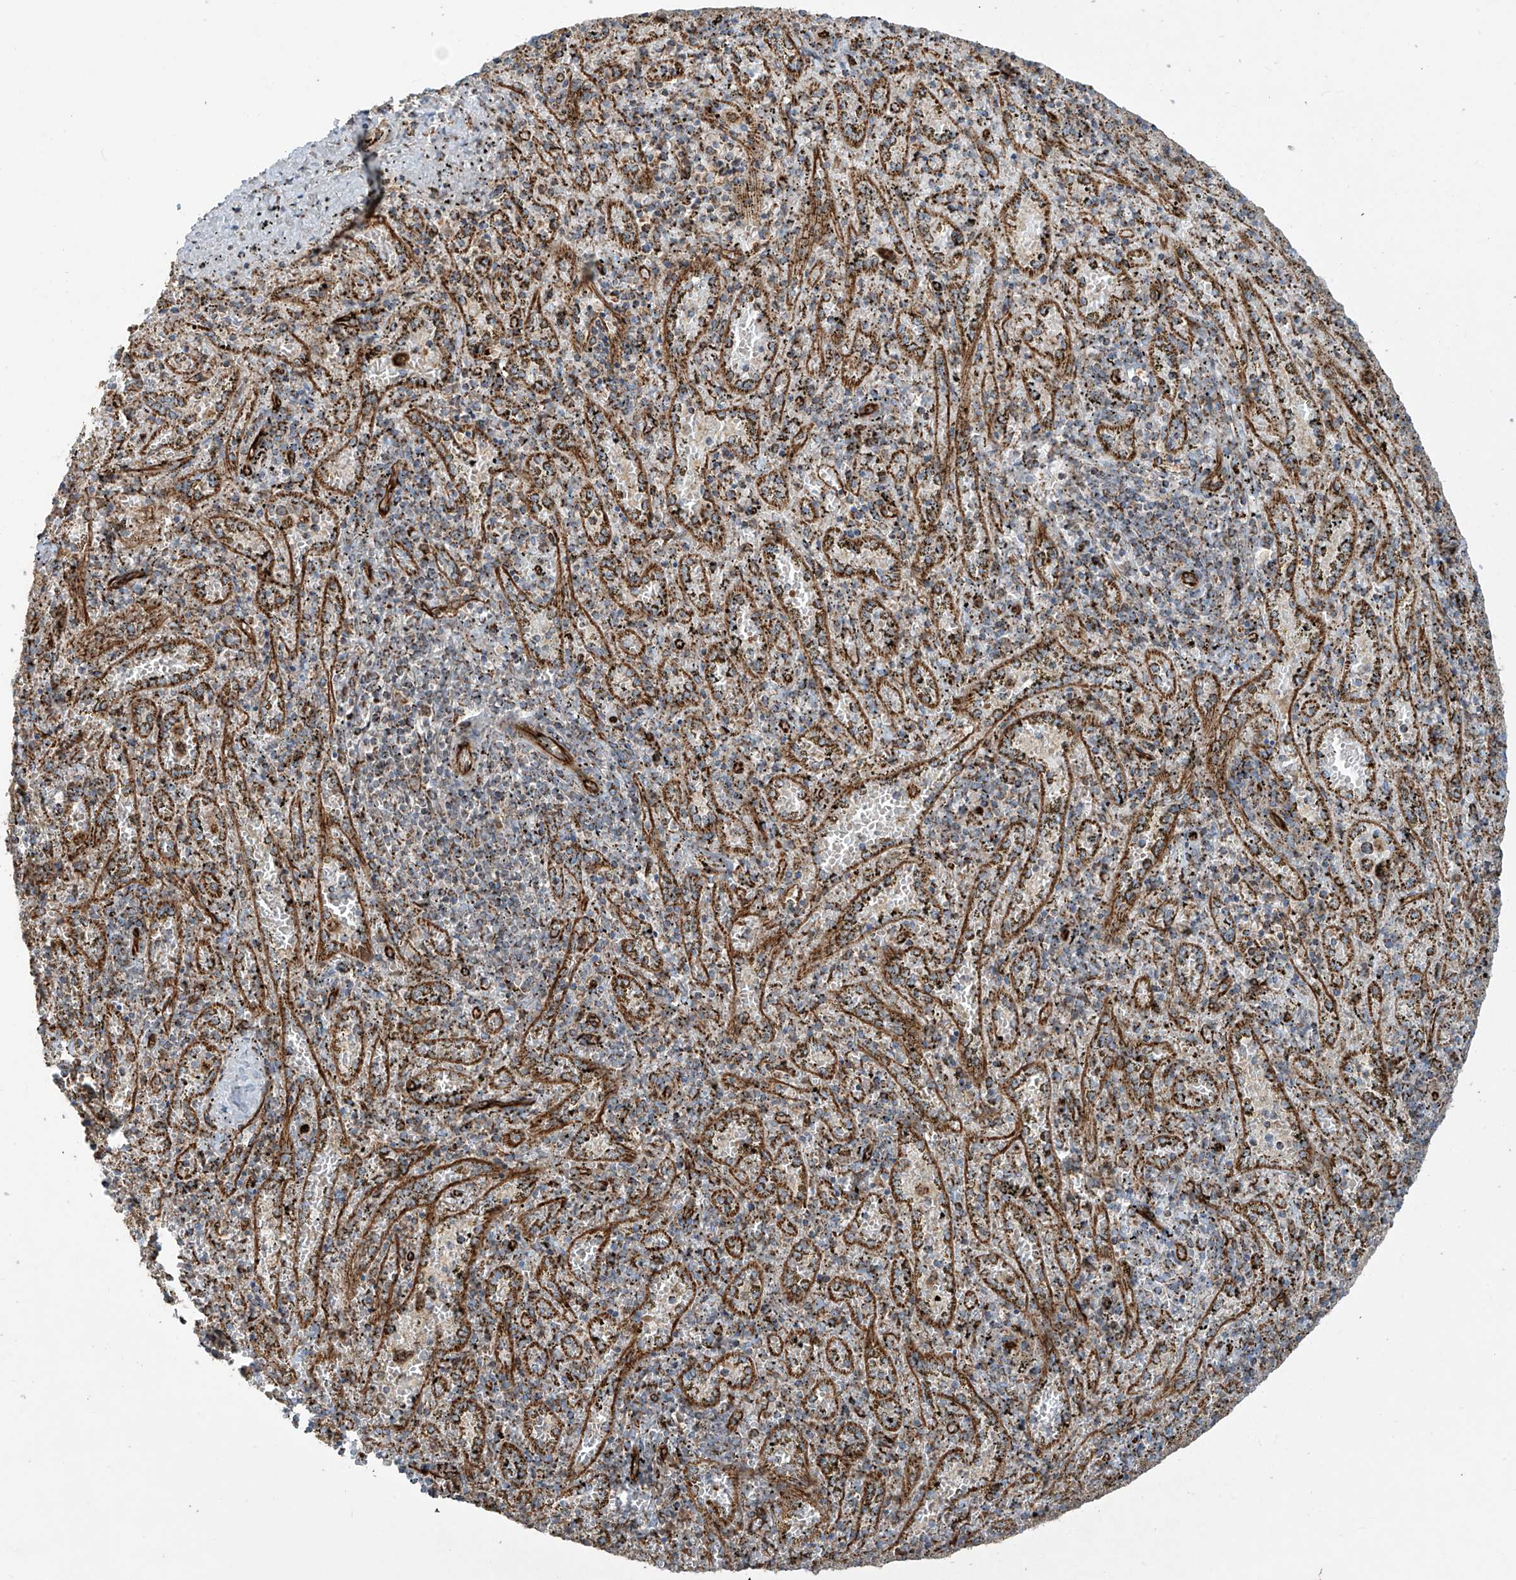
{"staining": {"intensity": "moderate", "quantity": "25%-75%", "location": "cytoplasmic/membranous"}, "tissue": "spleen", "cell_type": "Cells in red pulp", "image_type": "normal", "snomed": [{"axis": "morphology", "description": "Normal tissue, NOS"}, {"axis": "topography", "description": "Spleen"}], "caption": "A high-resolution micrograph shows immunohistochemistry staining of unremarkable spleen, which displays moderate cytoplasmic/membranous staining in about 25%-75% of cells in red pulp.", "gene": "EIF5B", "patient": {"sex": "male", "age": 11}}